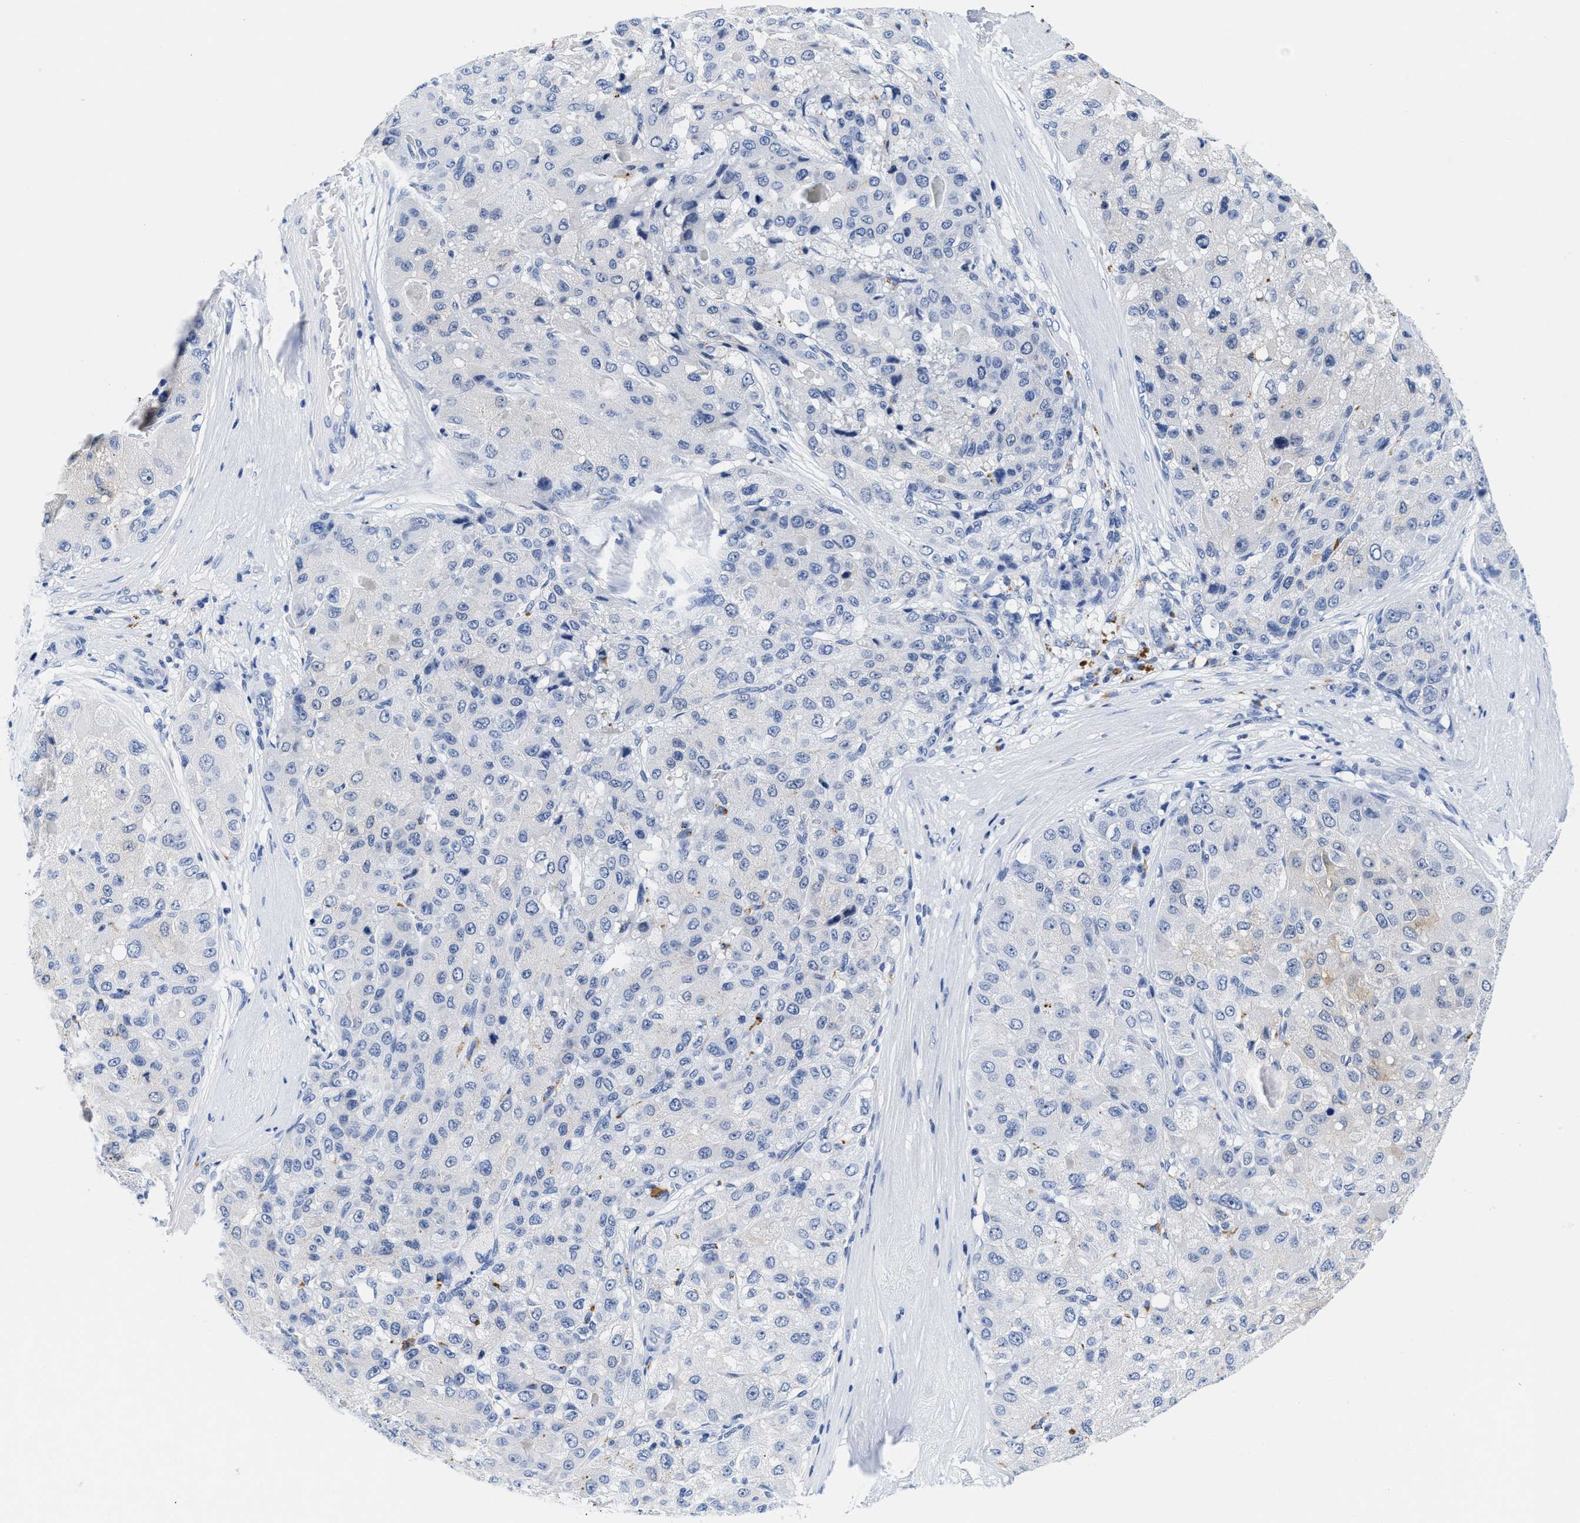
{"staining": {"intensity": "negative", "quantity": "none", "location": "none"}, "tissue": "liver cancer", "cell_type": "Tumor cells", "image_type": "cancer", "snomed": [{"axis": "morphology", "description": "Carcinoma, Hepatocellular, NOS"}, {"axis": "topography", "description": "Liver"}], "caption": "Liver cancer was stained to show a protein in brown. There is no significant positivity in tumor cells.", "gene": "TTC3", "patient": {"sex": "male", "age": 80}}